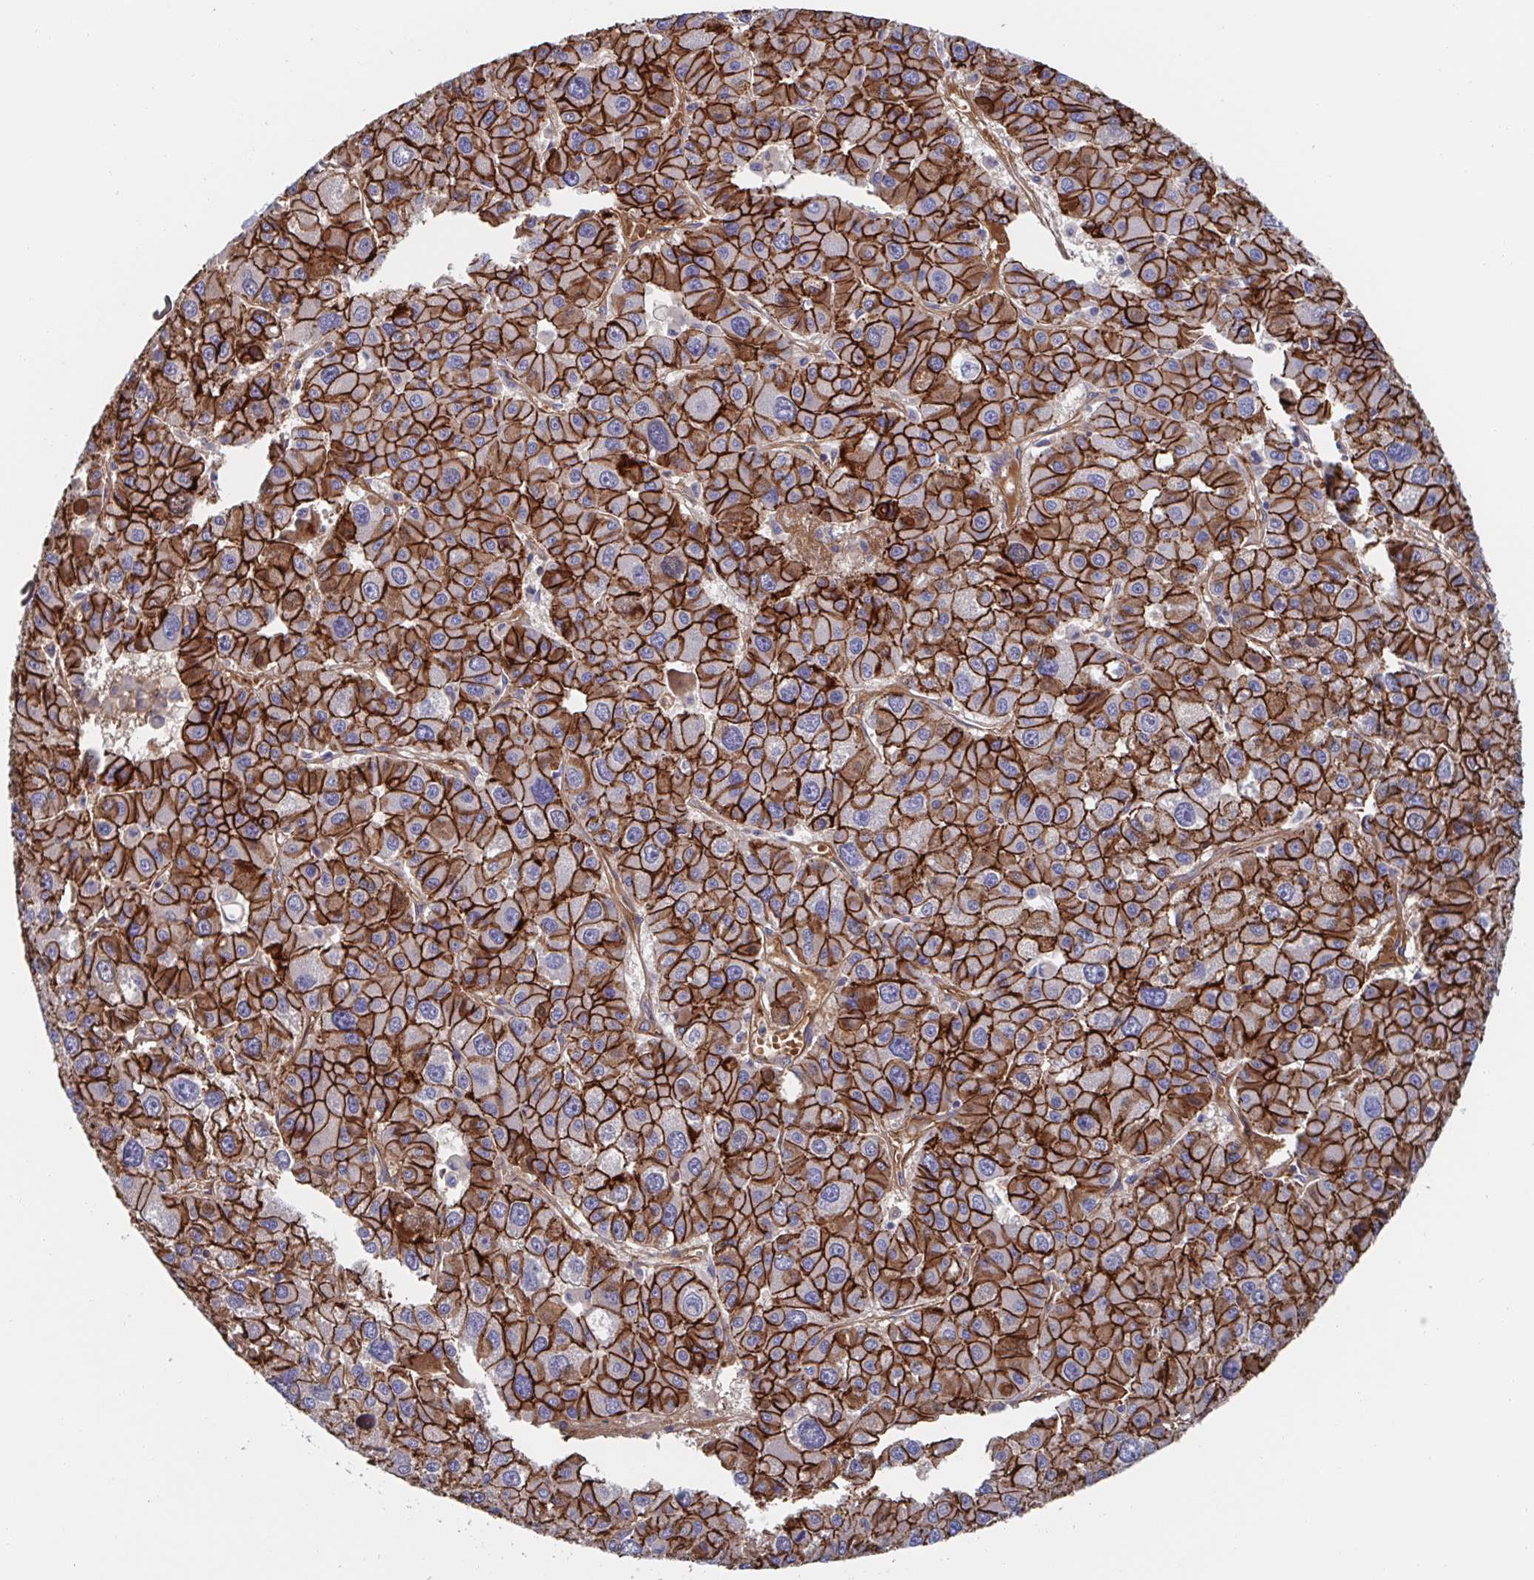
{"staining": {"intensity": "strong", "quantity": ">75%", "location": "cytoplasmic/membranous"}, "tissue": "liver cancer", "cell_type": "Tumor cells", "image_type": "cancer", "snomed": [{"axis": "morphology", "description": "Carcinoma, Hepatocellular, NOS"}, {"axis": "topography", "description": "Liver"}], "caption": "This photomicrograph demonstrates immunohistochemistry (IHC) staining of liver cancer, with high strong cytoplasmic/membranous expression in about >75% of tumor cells.", "gene": "CDH2", "patient": {"sex": "male", "age": 73}}